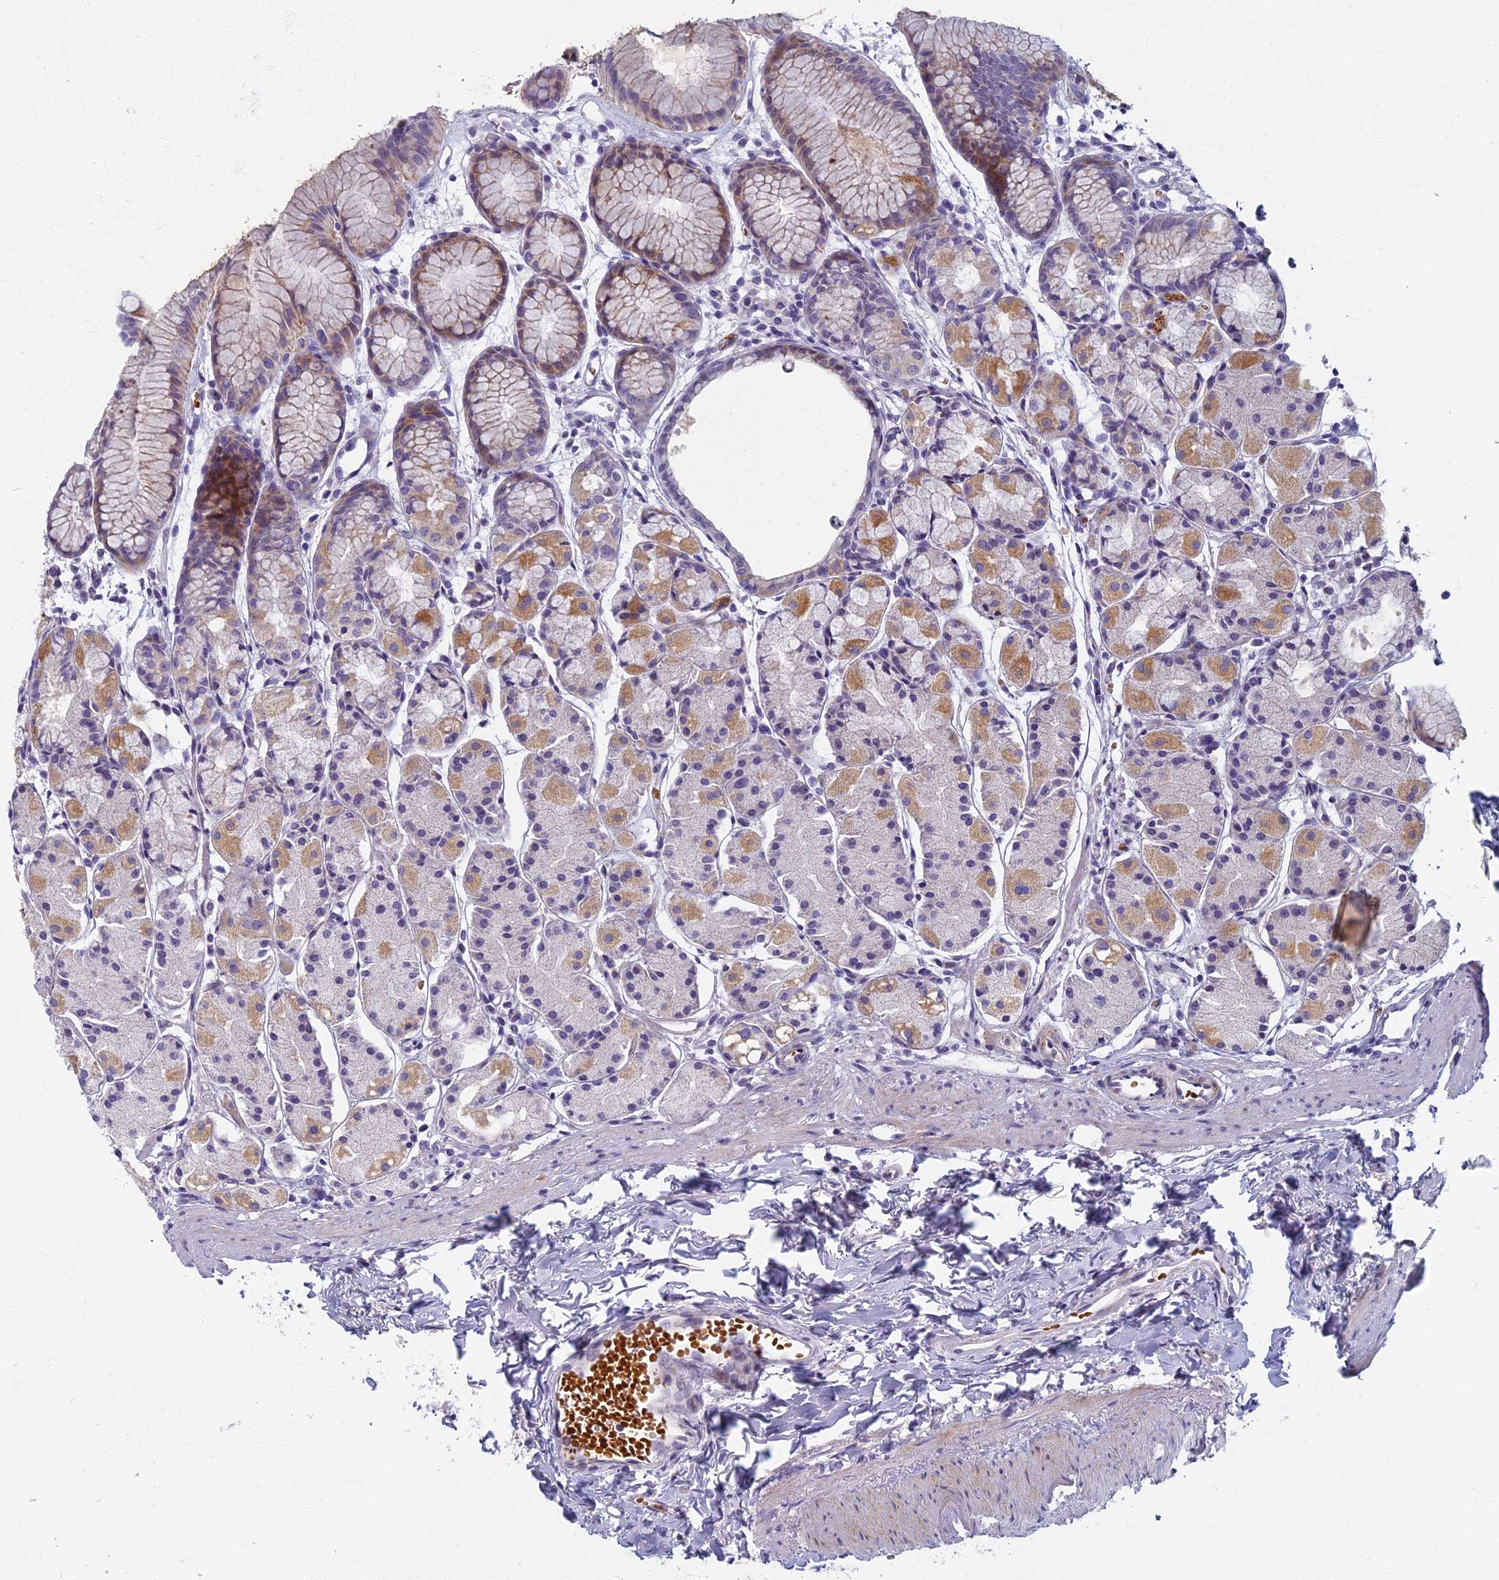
{"staining": {"intensity": "moderate", "quantity": "<25%", "location": "cytoplasmic/membranous"}, "tissue": "stomach", "cell_type": "Glandular cells", "image_type": "normal", "snomed": [{"axis": "morphology", "description": "Normal tissue, NOS"}, {"axis": "topography", "description": "Stomach, upper"}], "caption": "IHC micrograph of unremarkable stomach: human stomach stained using IHC exhibits low levels of moderate protein expression localized specifically in the cytoplasmic/membranous of glandular cells, appearing as a cytoplasmic/membranous brown color.", "gene": "ARL15", "patient": {"sex": "male", "age": 47}}